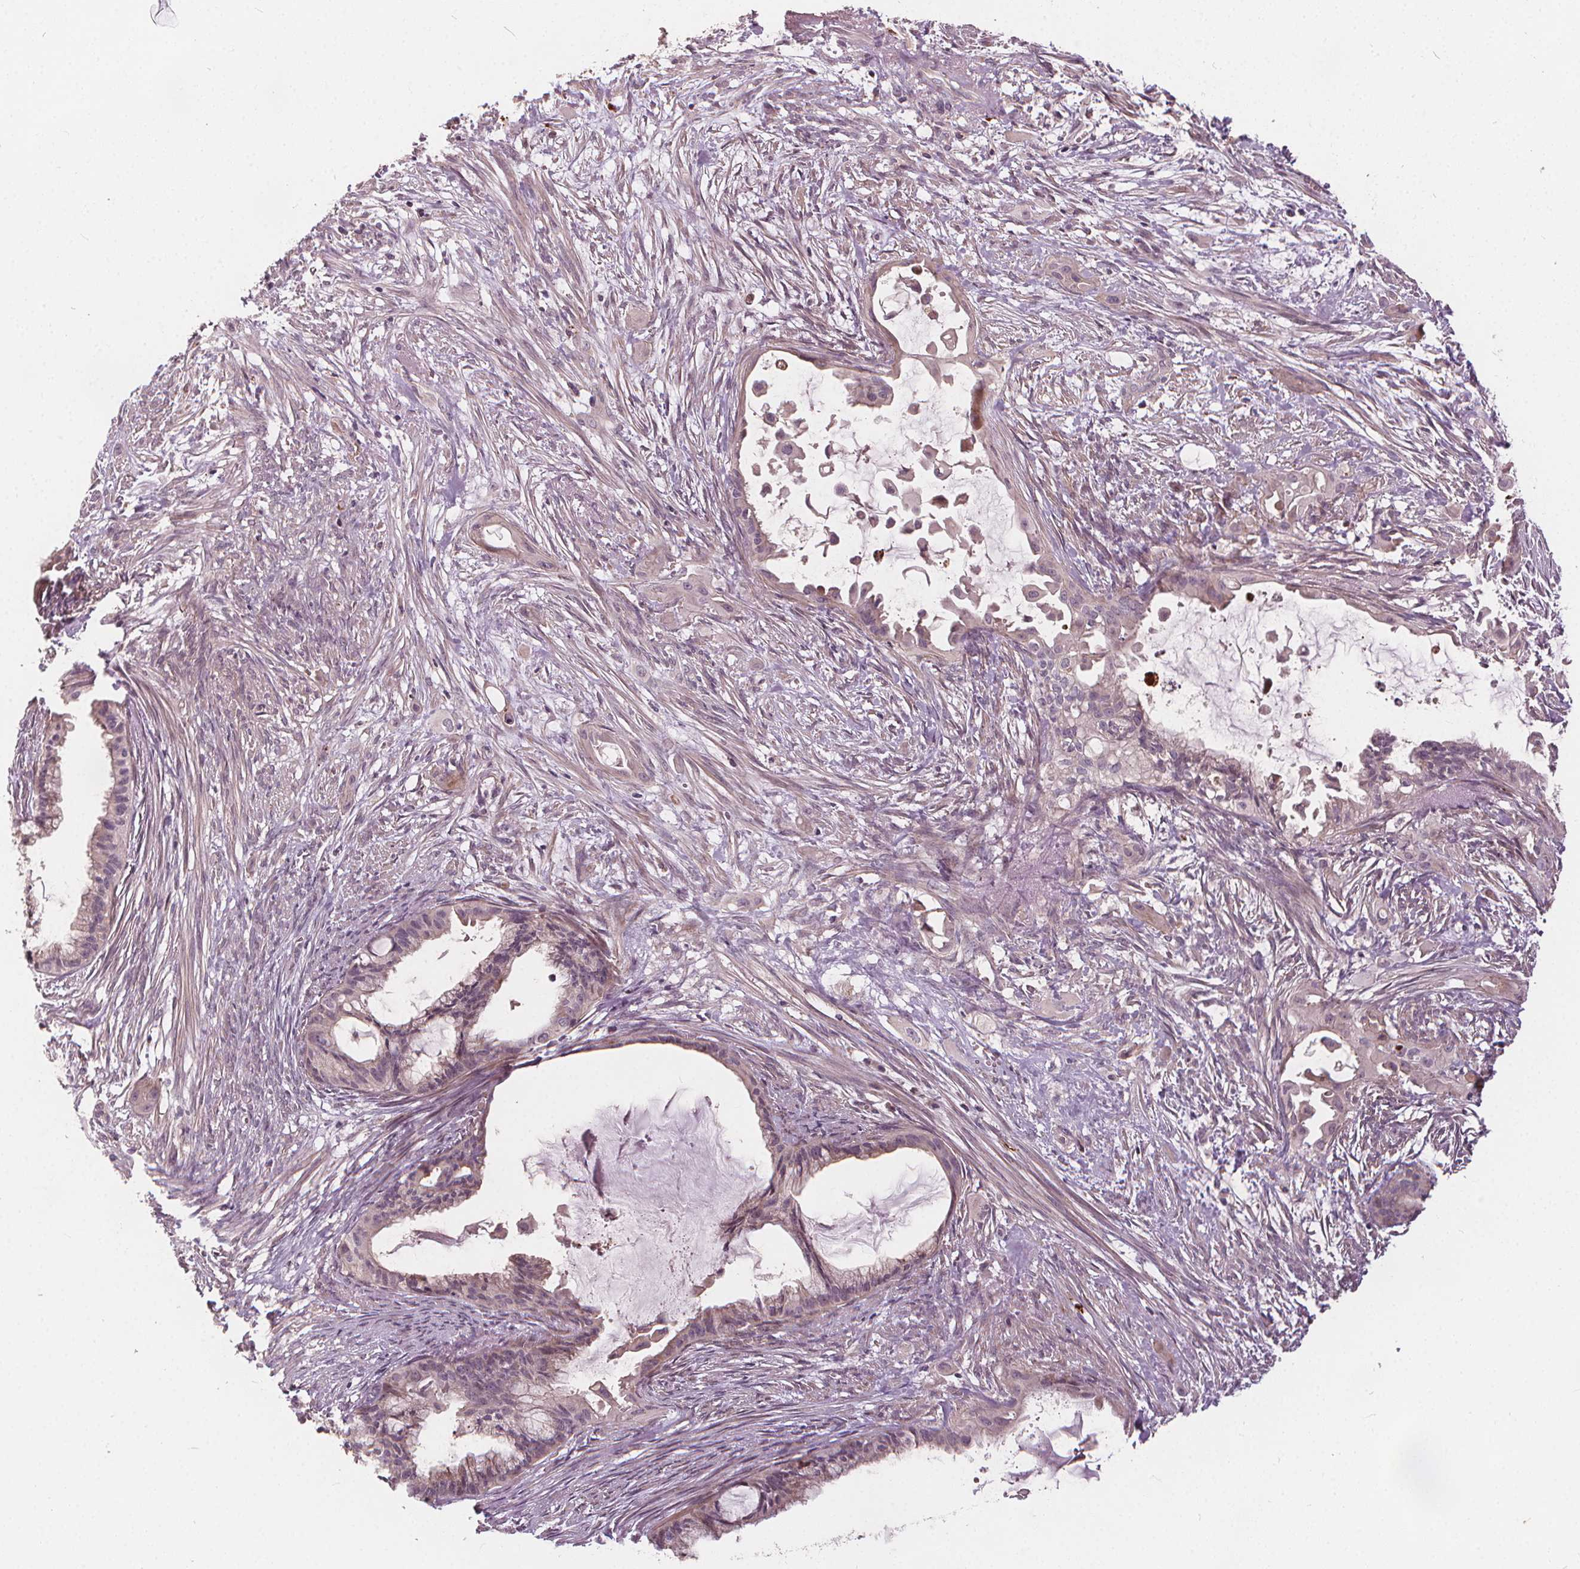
{"staining": {"intensity": "weak", "quantity": "<25%", "location": "cytoplasmic/membranous"}, "tissue": "endometrial cancer", "cell_type": "Tumor cells", "image_type": "cancer", "snomed": [{"axis": "morphology", "description": "Adenocarcinoma, NOS"}, {"axis": "topography", "description": "Endometrium"}], "caption": "This is an immunohistochemistry (IHC) image of human endometrial cancer (adenocarcinoma). There is no expression in tumor cells.", "gene": "IPO13", "patient": {"sex": "female", "age": 86}}